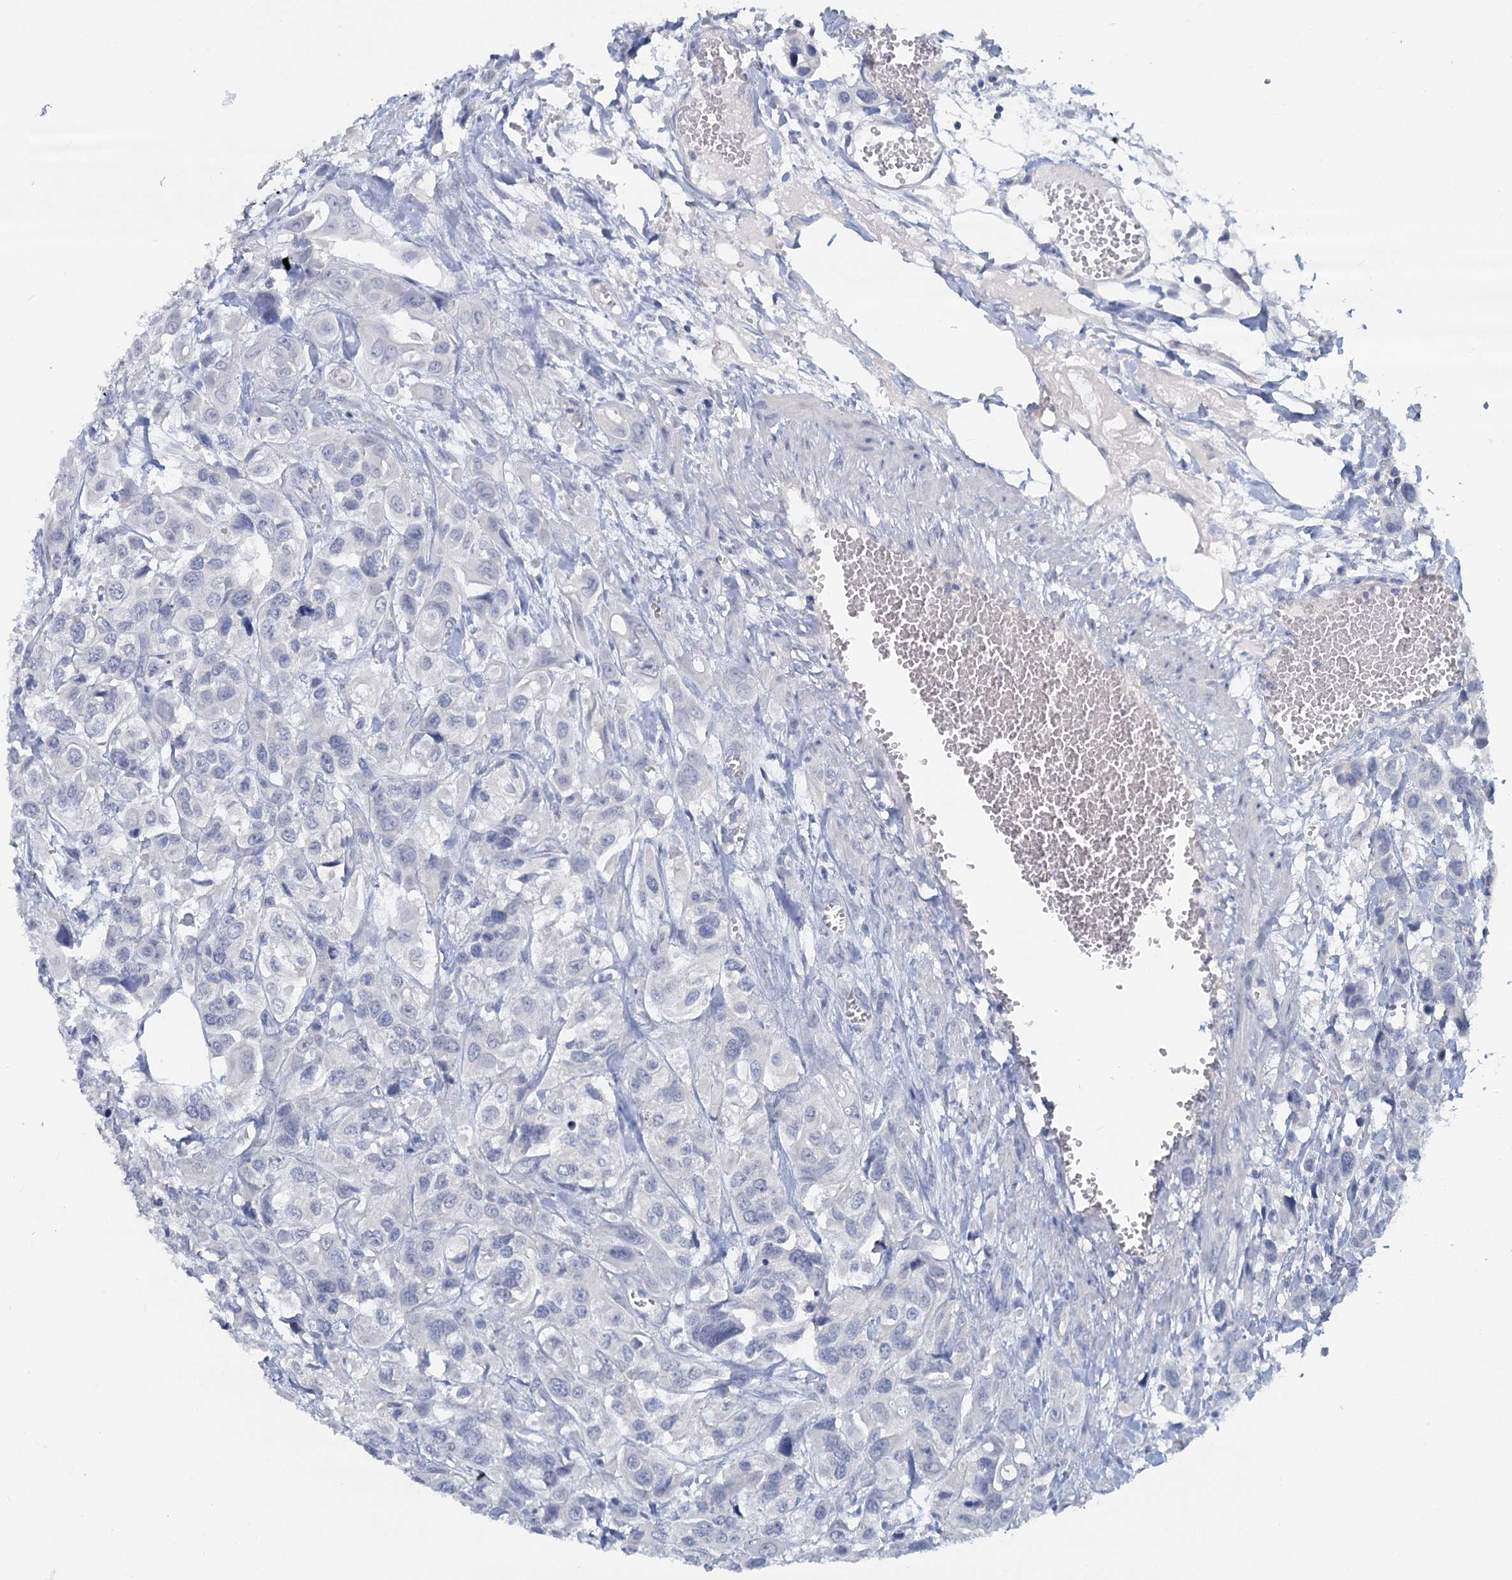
{"staining": {"intensity": "negative", "quantity": "none", "location": "none"}, "tissue": "urothelial cancer", "cell_type": "Tumor cells", "image_type": "cancer", "snomed": [{"axis": "morphology", "description": "Urothelial carcinoma, High grade"}, {"axis": "topography", "description": "Urinary bladder"}], "caption": "An immunohistochemistry (IHC) photomicrograph of urothelial cancer is shown. There is no staining in tumor cells of urothelial cancer.", "gene": "CHGA", "patient": {"sex": "male", "age": 67}}